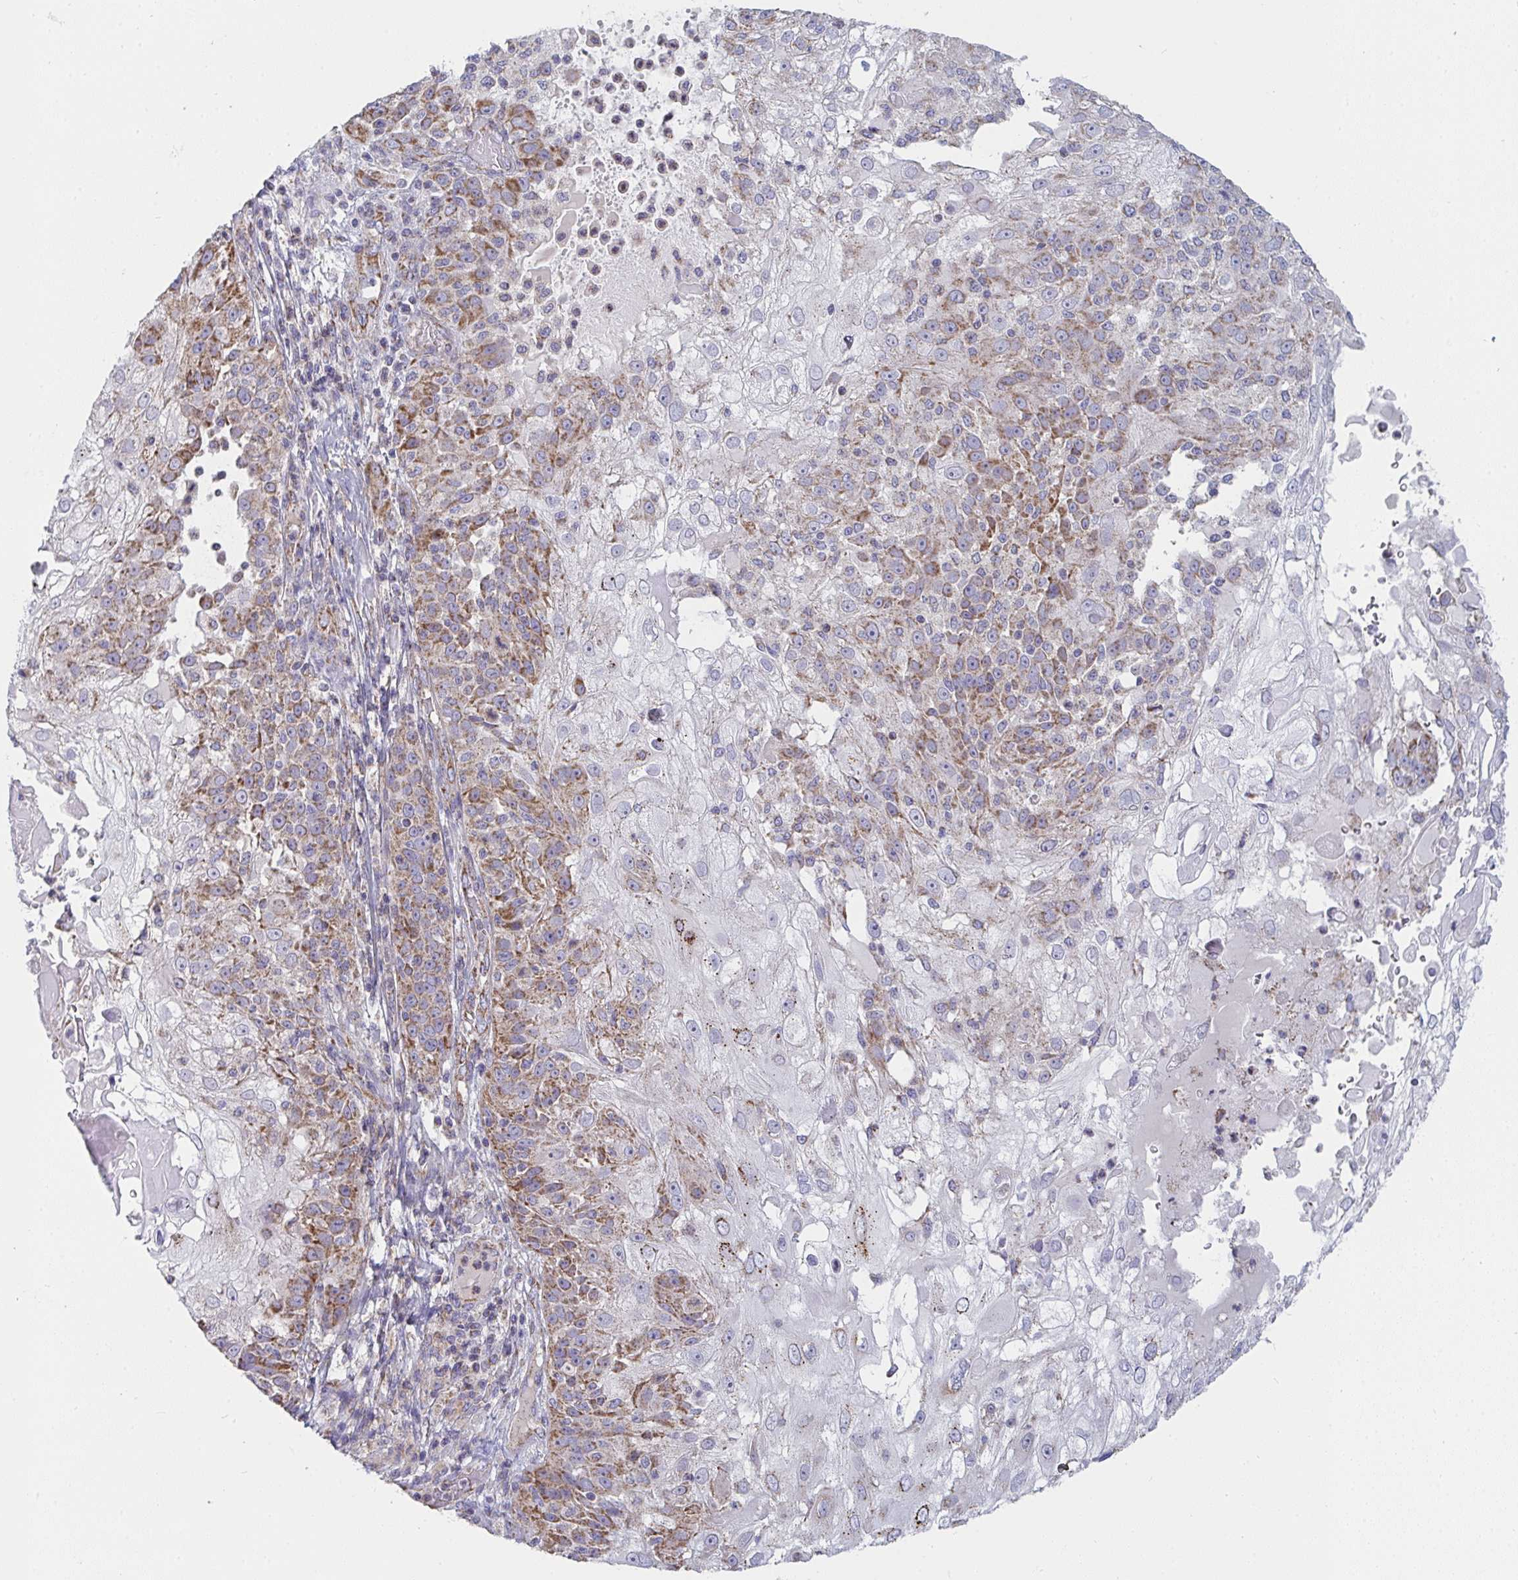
{"staining": {"intensity": "moderate", "quantity": "25%-75%", "location": "cytoplasmic/membranous"}, "tissue": "skin cancer", "cell_type": "Tumor cells", "image_type": "cancer", "snomed": [{"axis": "morphology", "description": "Normal tissue, NOS"}, {"axis": "morphology", "description": "Squamous cell carcinoma, NOS"}, {"axis": "topography", "description": "Skin"}], "caption": "This micrograph demonstrates skin cancer (squamous cell carcinoma) stained with immunohistochemistry to label a protein in brown. The cytoplasmic/membranous of tumor cells show moderate positivity for the protein. Nuclei are counter-stained blue.", "gene": "FAHD1", "patient": {"sex": "female", "age": 83}}